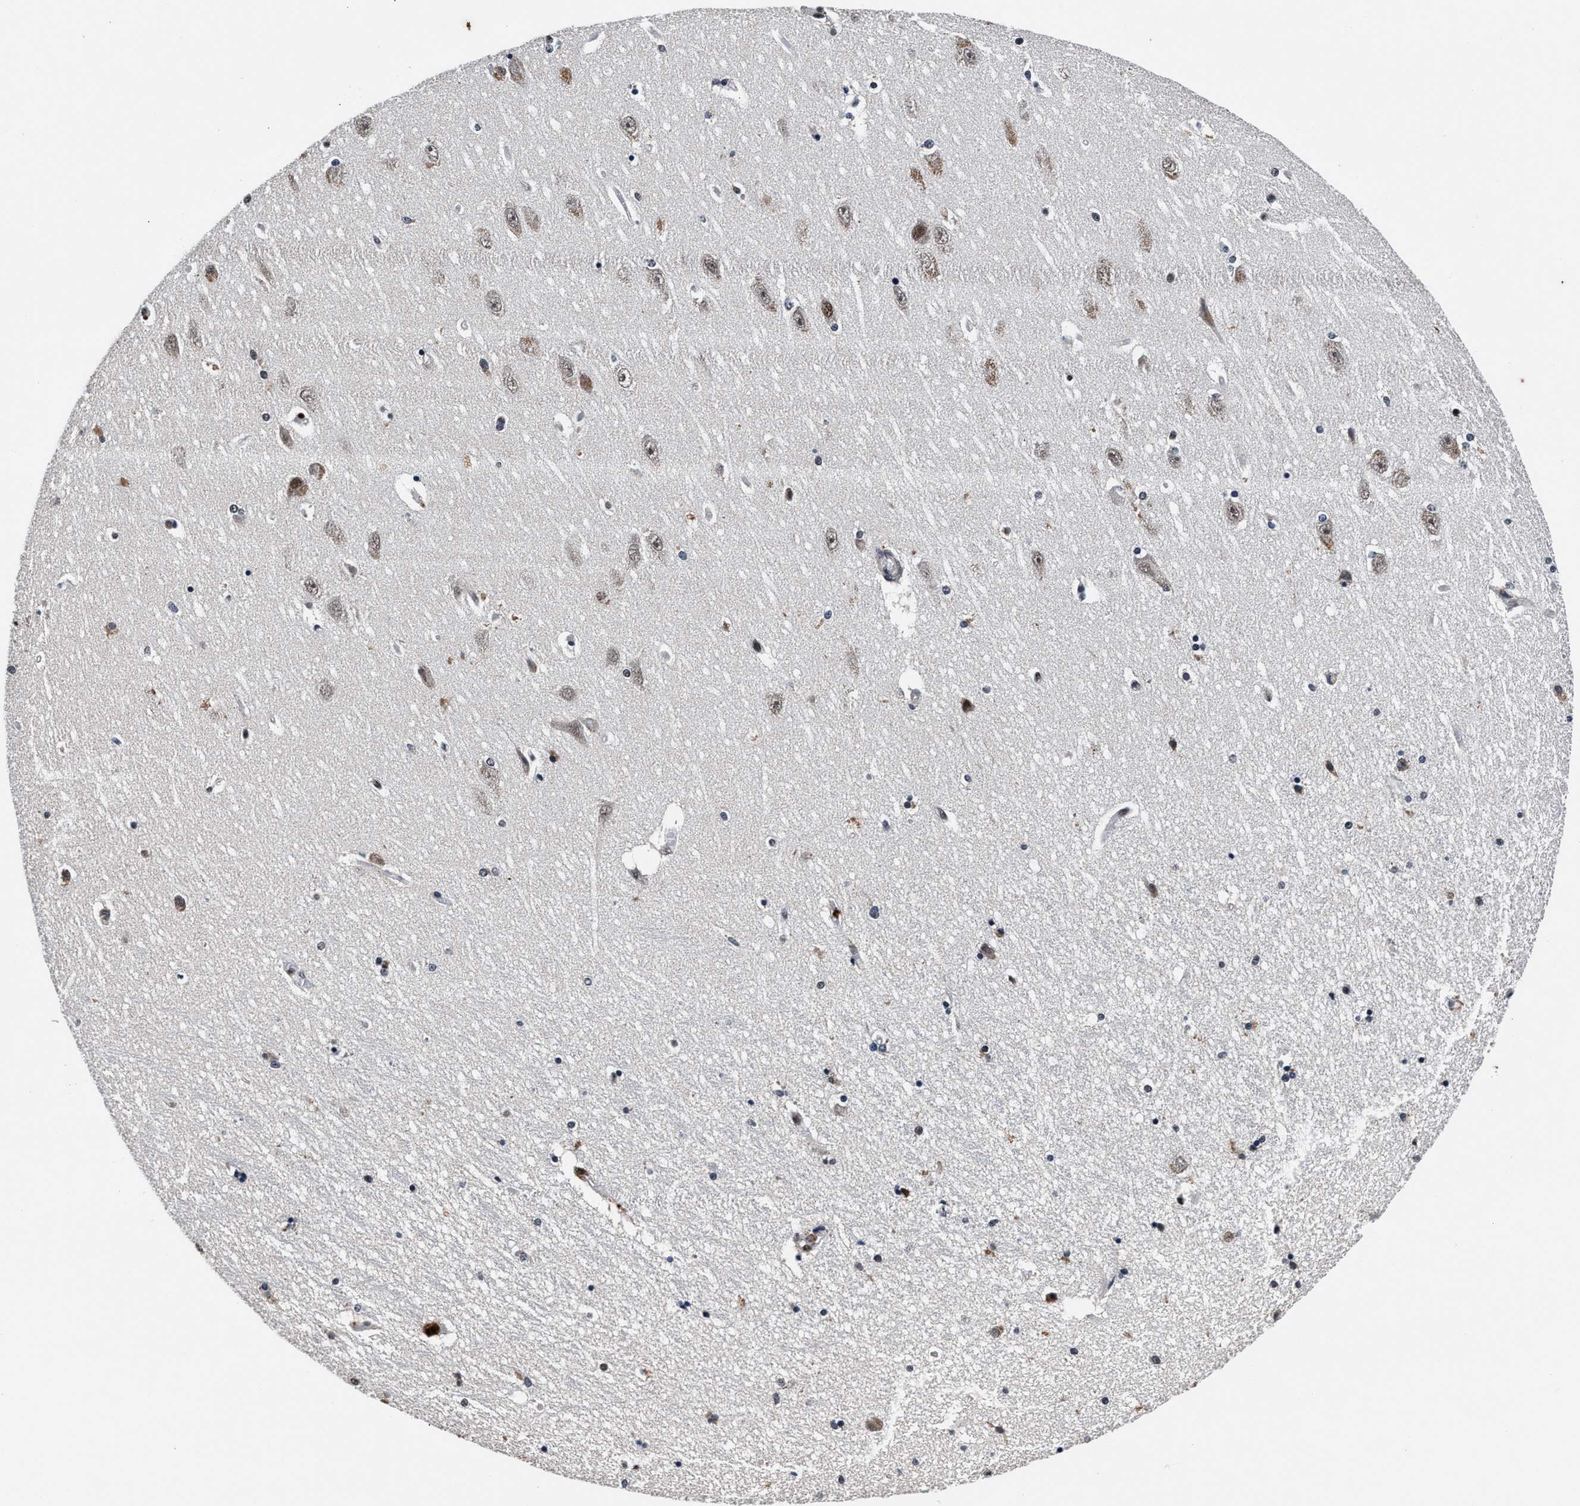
{"staining": {"intensity": "negative", "quantity": "none", "location": "none"}, "tissue": "hippocampus", "cell_type": "Glial cells", "image_type": "normal", "snomed": [{"axis": "morphology", "description": "Normal tissue, NOS"}, {"axis": "topography", "description": "Hippocampus"}], "caption": "IHC micrograph of normal hippocampus: hippocampus stained with DAB exhibits no significant protein staining in glial cells. (DAB IHC with hematoxylin counter stain).", "gene": "USP16", "patient": {"sex": "female", "age": 54}}